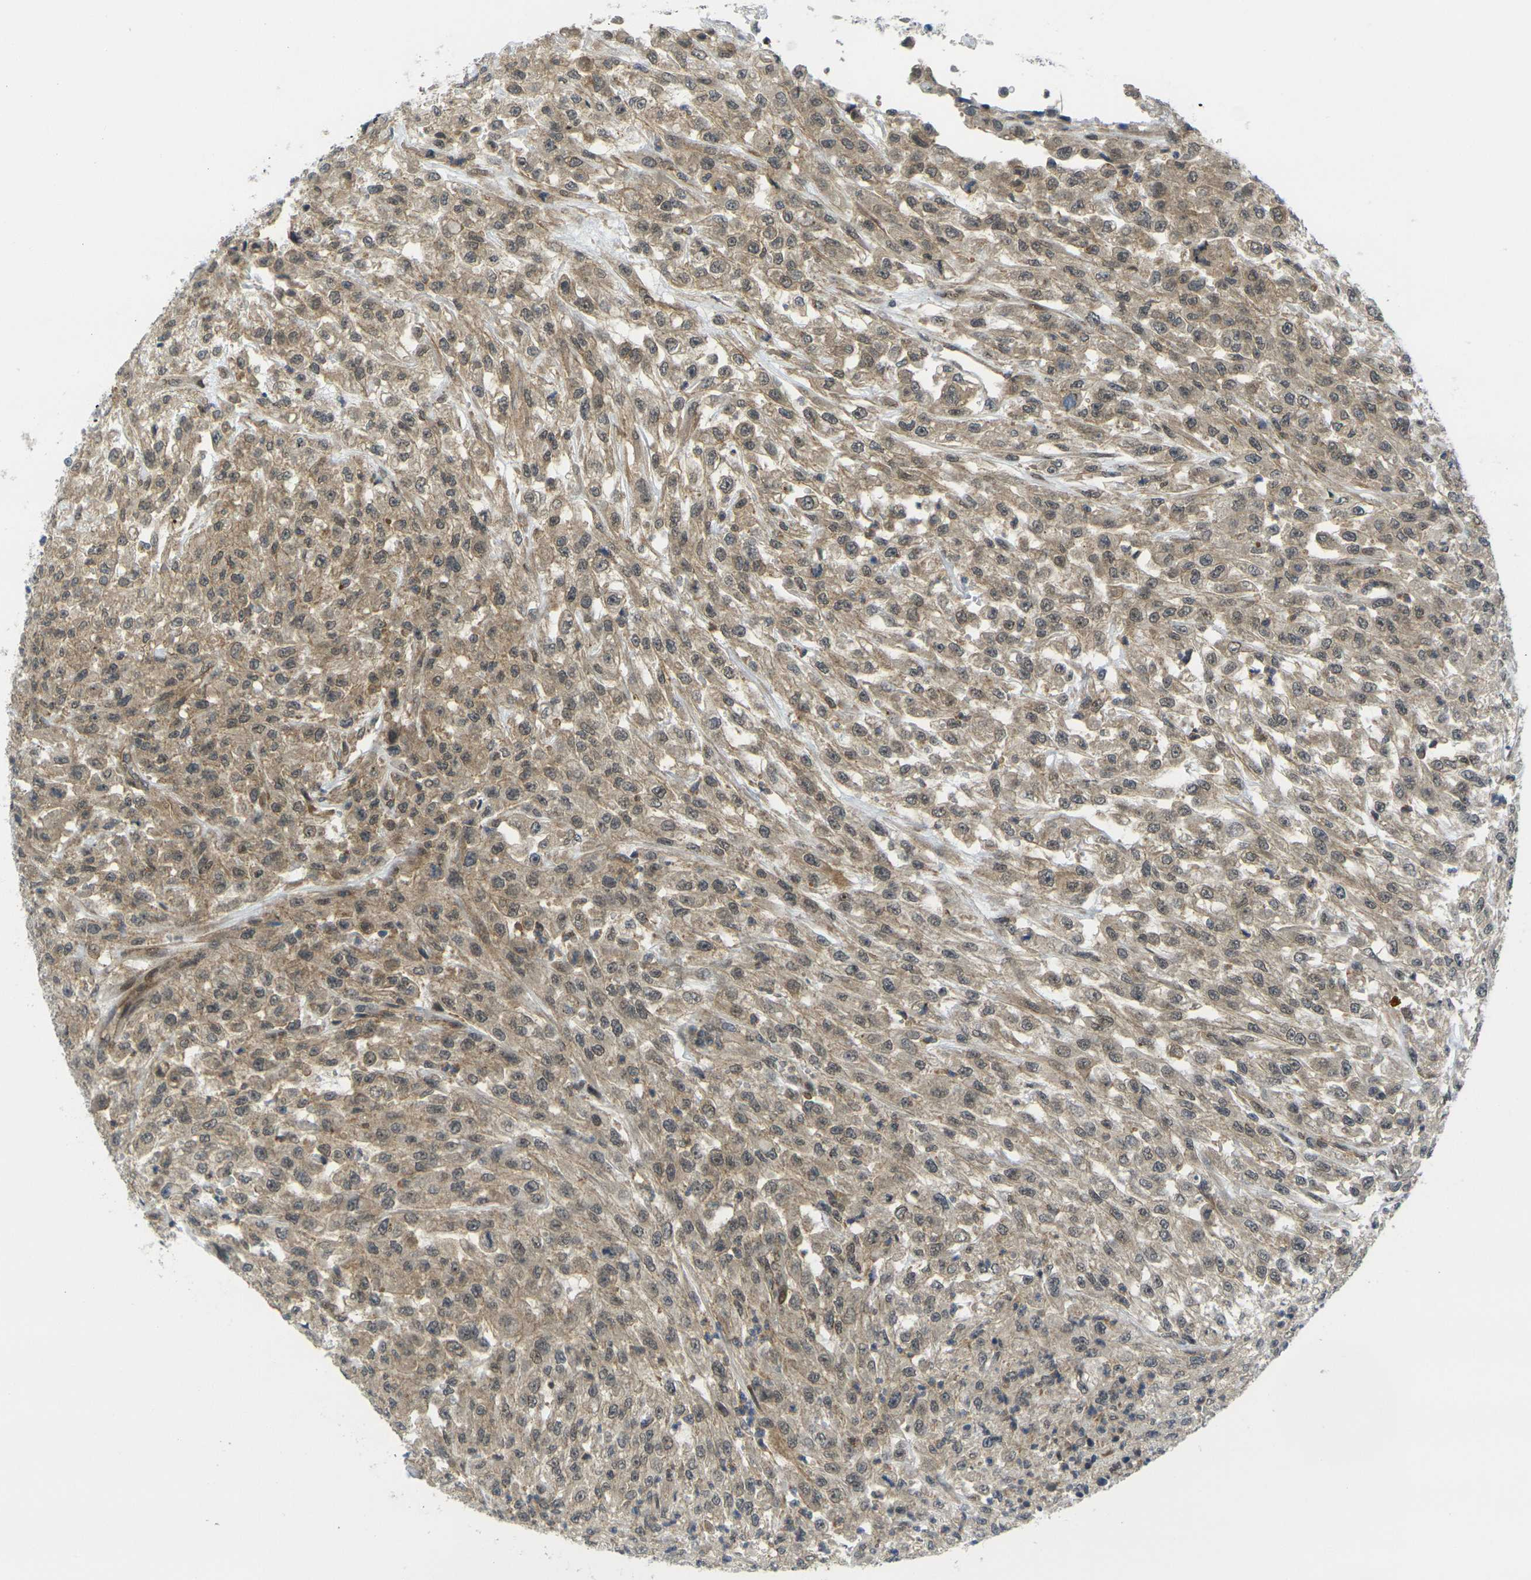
{"staining": {"intensity": "moderate", "quantity": ">75%", "location": "cytoplasmic/membranous"}, "tissue": "urothelial cancer", "cell_type": "Tumor cells", "image_type": "cancer", "snomed": [{"axis": "morphology", "description": "Urothelial carcinoma, High grade"}, {"axis": "topography", "description": "Urinary bladder"}], "caption": "Protein expression analysis of urothelial cancer reveals moderate cytoplasmic/membranous expression in approximately >75% of tumor cells. The protein is shown in brown color, while the nuclei are stained blue.", "gene": "KCTD10", "patient": {"sex": "male", "age": 46}}